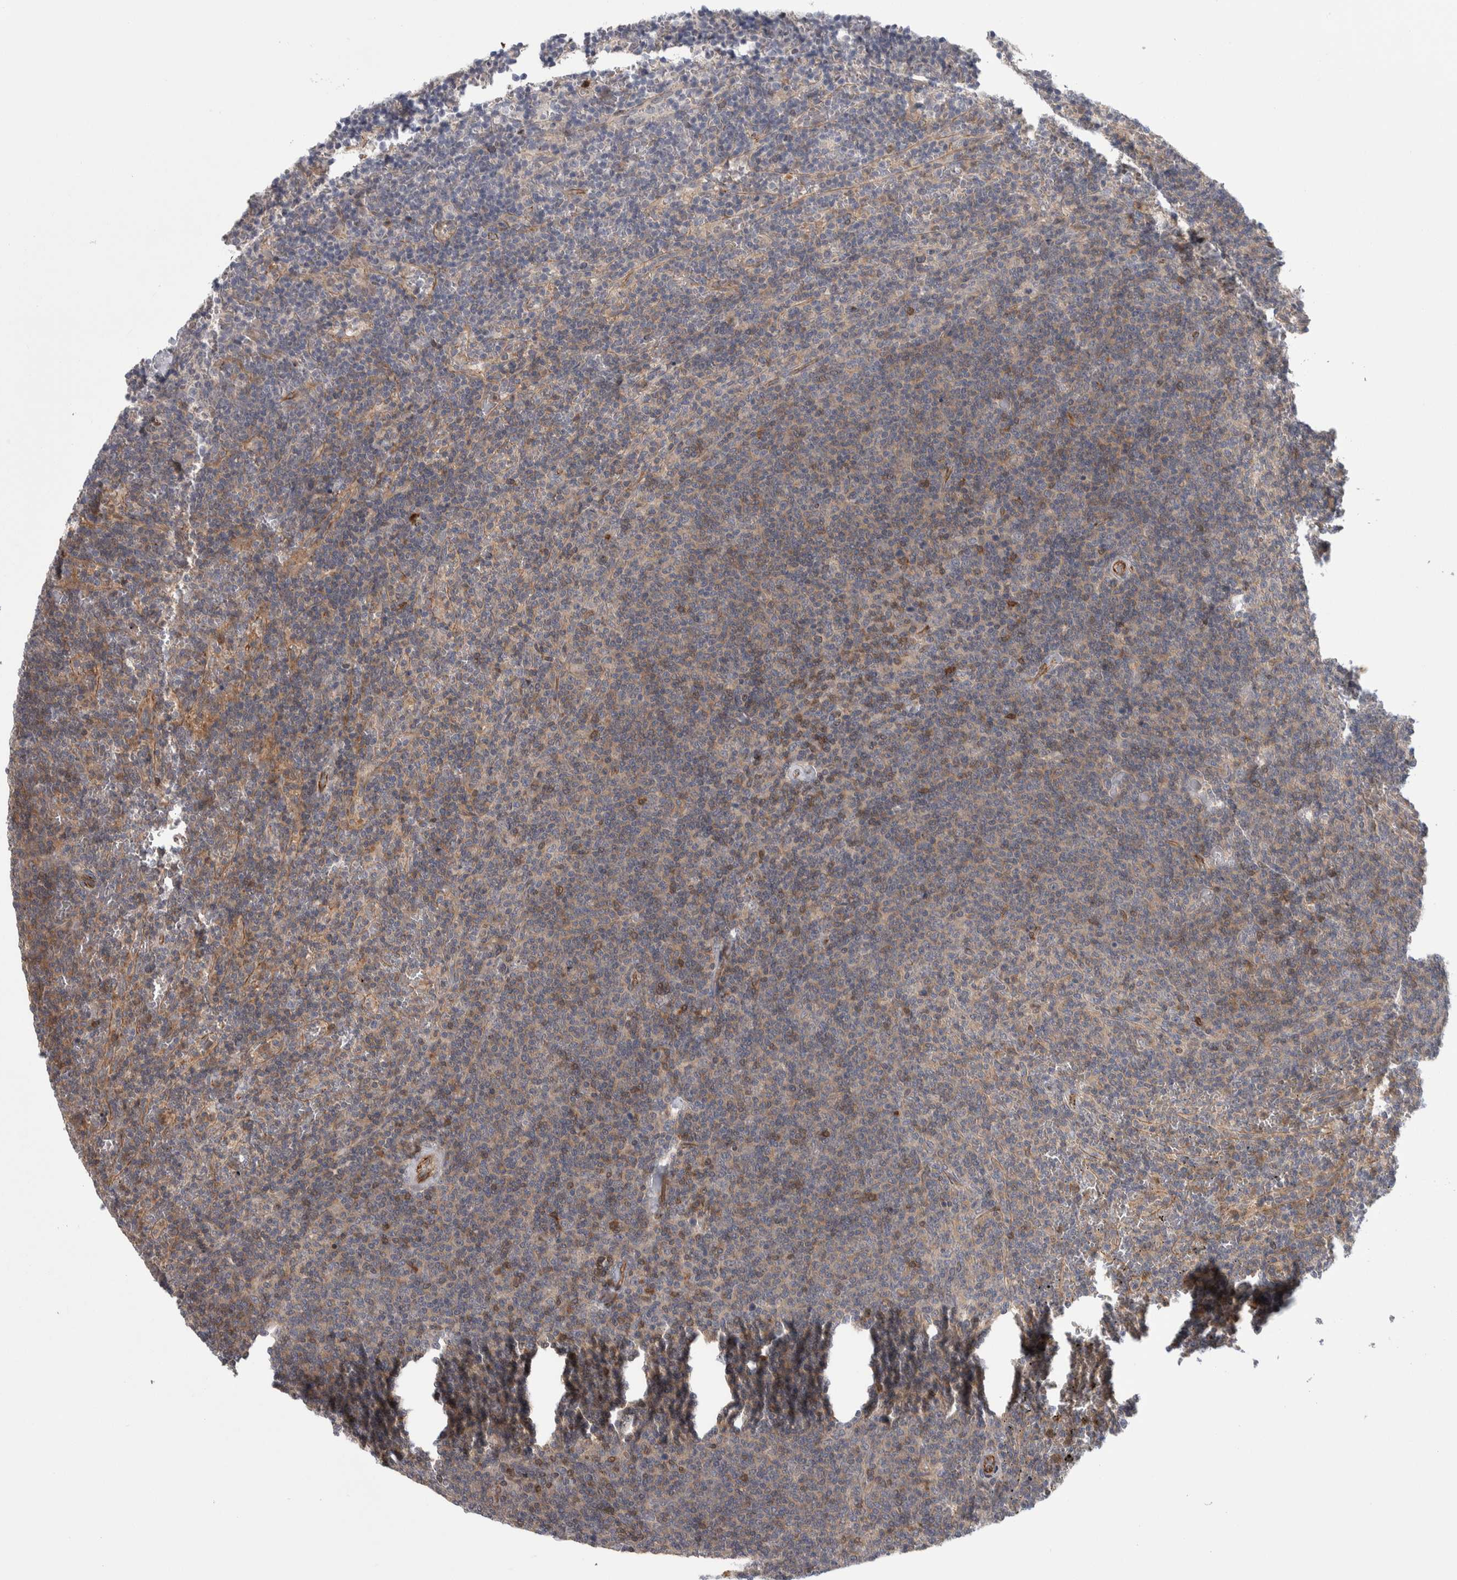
{"staining": {"intensity": "weak", "quantity": "25%-75%", "location": "cytoplasmic/membranous"}, "tissue": "lymphoma", "cell_type": "Tumor cells", "image_type": "cancer", "snomed": [{"axis": "morphology", "description": "Malignant lymphoma, non-Hodgkin's type, Low grade"}, {"axis": "topography", "description": "Spleen"}], "caption": "This histopathology image reveals immunohistochemistry (IHC) staining of human low-grade malignant lymphoma, non-Hodgkin's type, with low weak cytoplasmic/membranous positivity in about 25%-75% of tumor cells.", "gene": "ZNF862", "patient": {"sex": "female", "age": 50}}